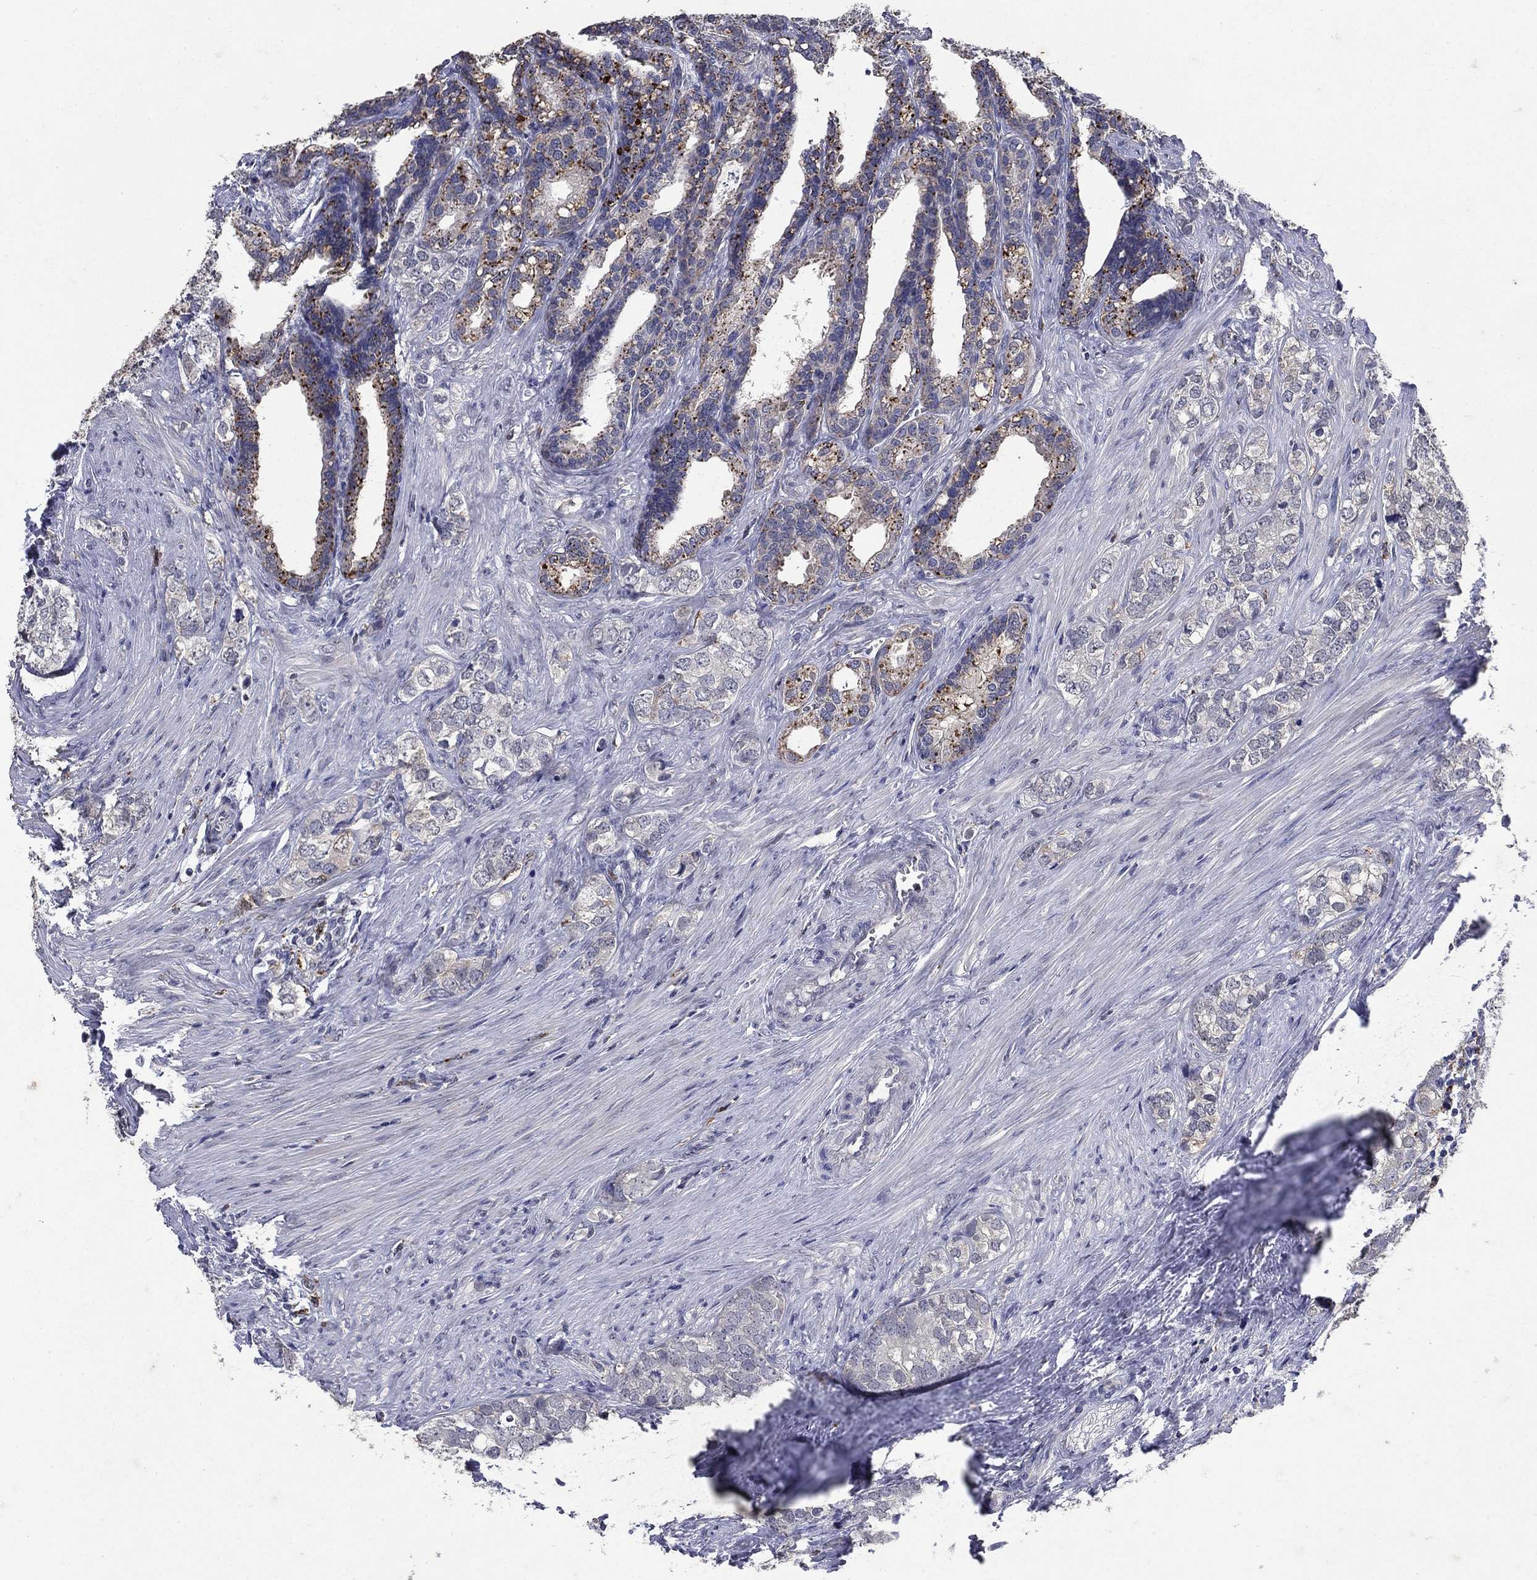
{"staining": {"intensity": "negative", "quantity": "none", "location": "none"}, "tissue": "prostate cancer", "cell_type": "Tumor cells", "image_type": "cancer", "snomed": [{"axis": "morphology", "description": "Adenocarcinoma, NOS"}, {"axis": "topography", "description": "Prostate and seminal vesicle, NOS"}], "caption": "Prostate adenocarcinoma stained for a protein using IHC exhibits no positivity tumor cells.", "gene": "NPC2", "patient": {"sex": "male", "age": 63}}